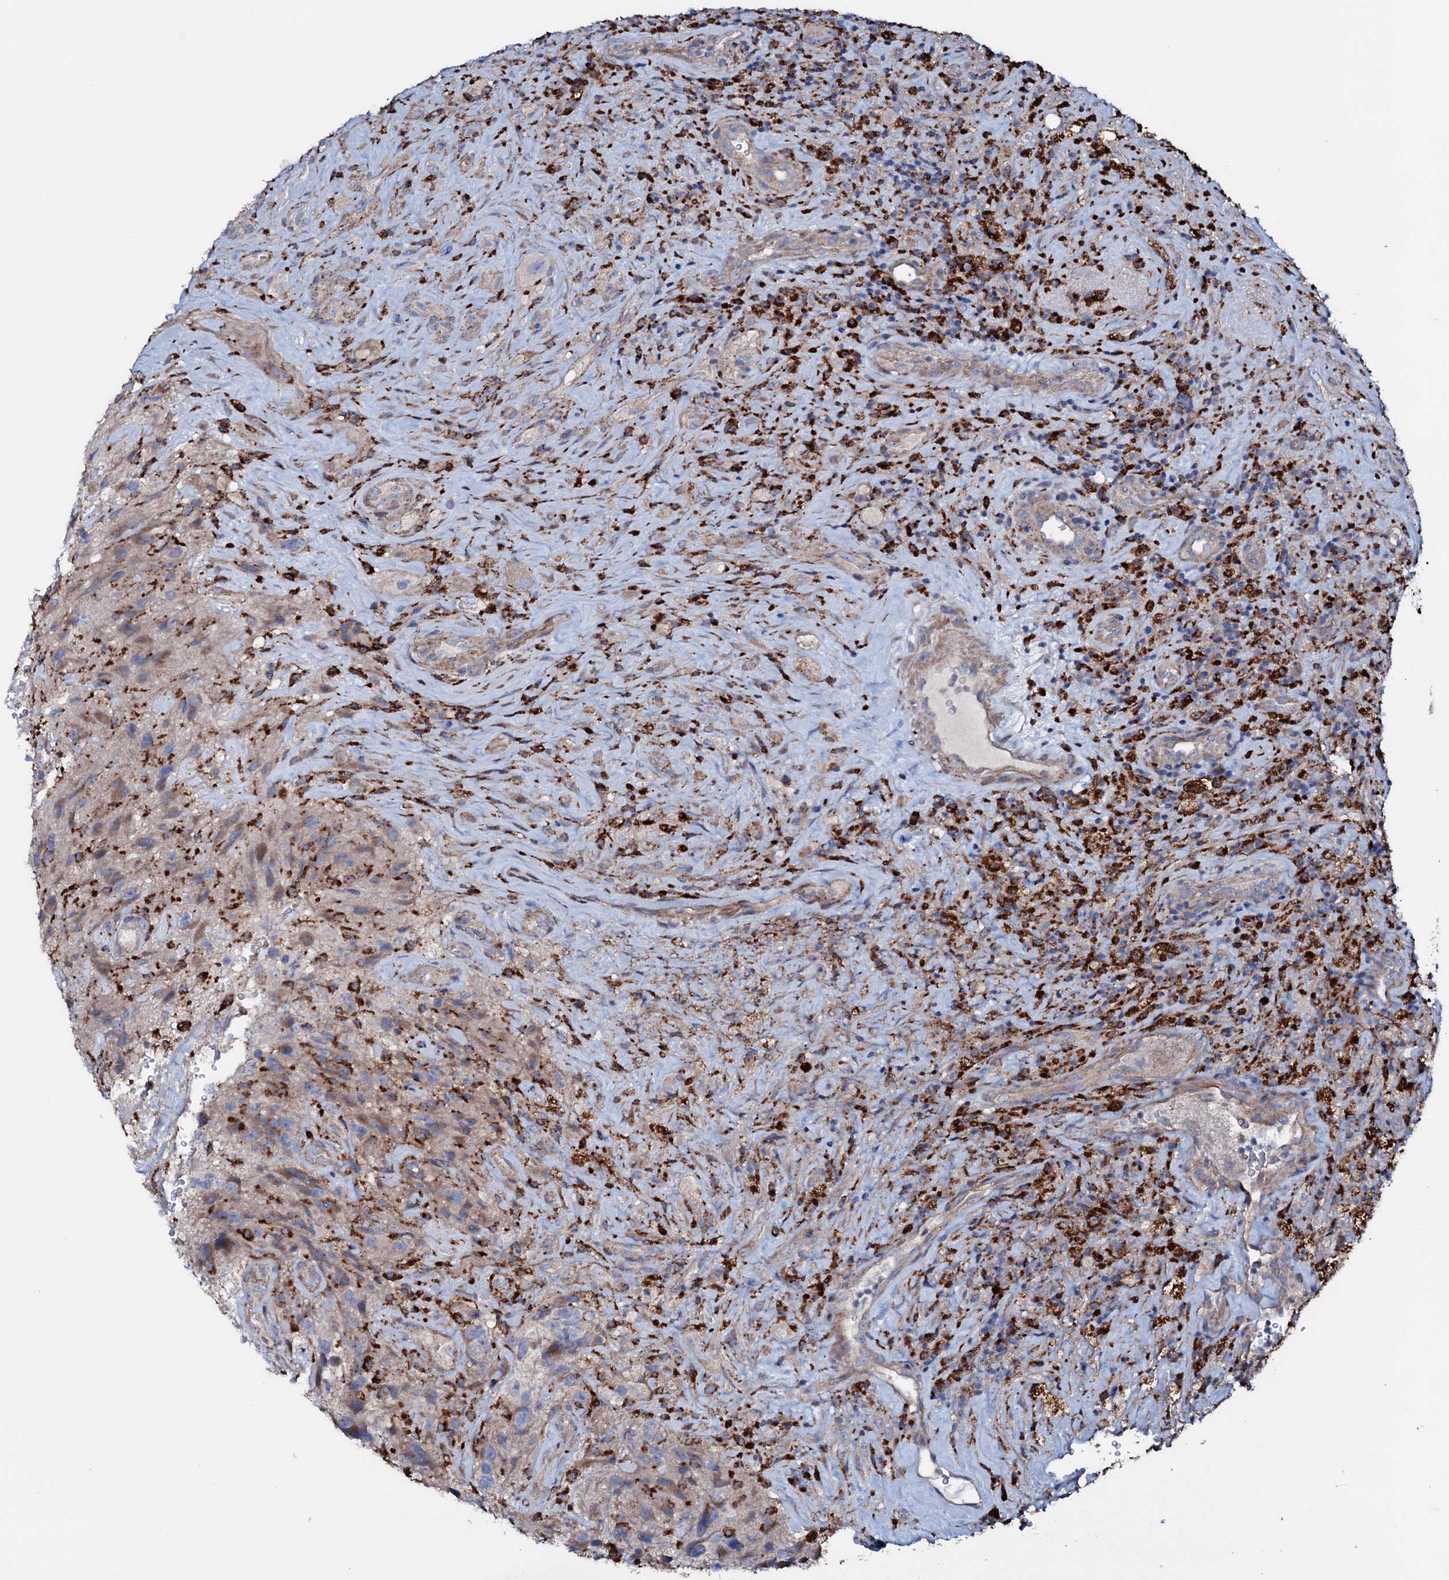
{"staining": {"intensity": "weak", "quantity": "25%-75%", "location": "cytoplasmic/membranous"}, "tissue": "glioma", "cell_type": "Tumor cells", "image_type": "cancer", "snomed": [{"axis": "morphology", "description": "Glioma, malignant, High grade"}, {"axis": "topography", "description": "Brain"}], "caption": "Immunohistochemical staining of glioma demonstrates low levels of weak cytoplasmic/membranous expression in approximately 25%-75% of tumor cells.", "gene": "P2RX4", "patient": {"sex": "male", "age": 69}}